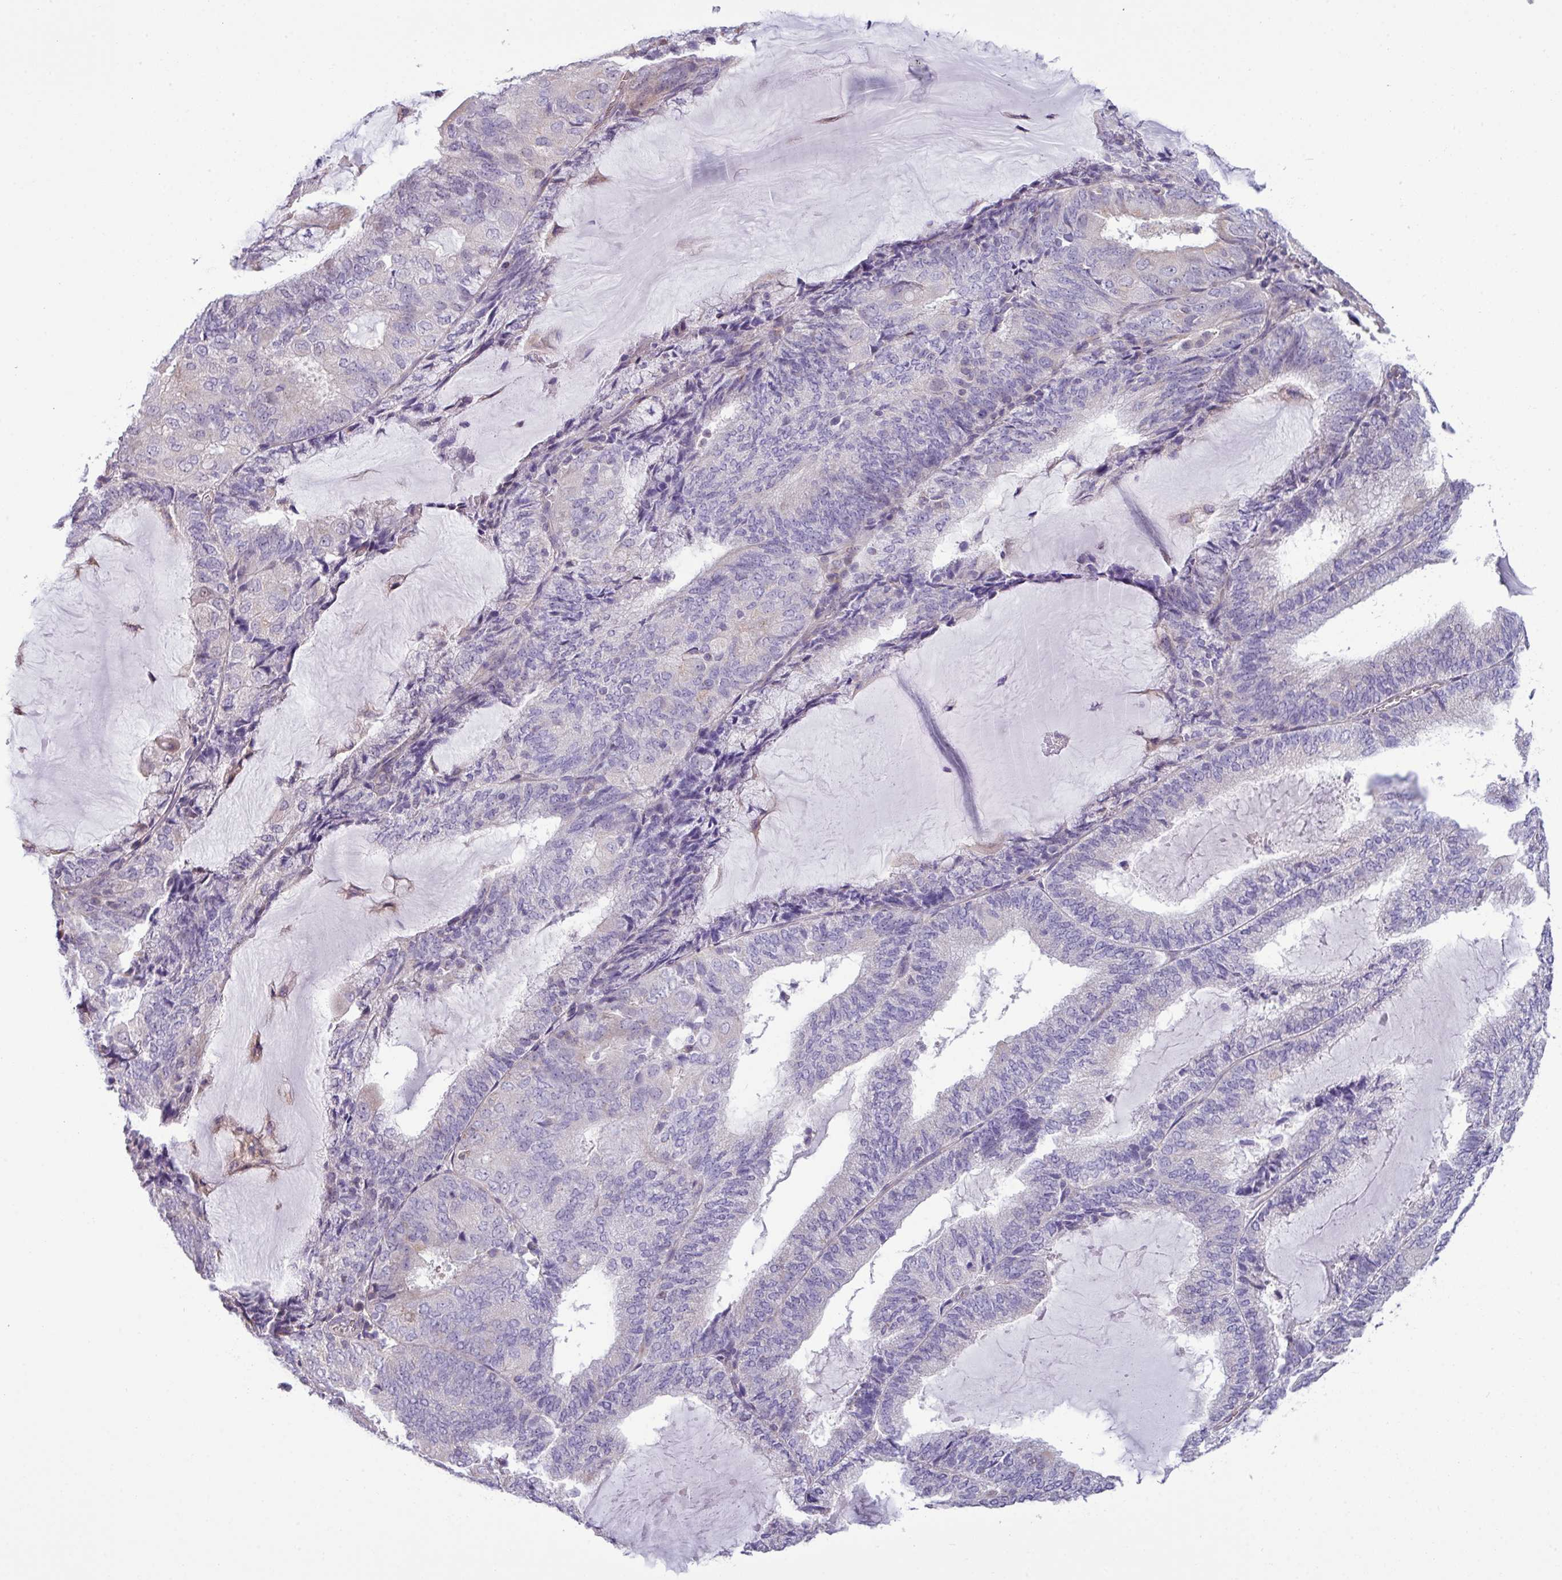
{"staining": {"intensity": "negative", "quantity": "none", "location": "none"}, "tissue": "endometrial cancer", "cell_type": "Tumor cells", "image_type": "cancer", "snomed": [{"axis": "morphology", "description": "Adenocarcinoma, NOS"}, {"axis": "topography", "description": "Endometrium"}], "caption": "The micrograph reveals no significant staining in tumor cells of adenocarcinoma (endometrial).", "gene": "IRGC", "patient": {"sex": "female", "age": 81}}